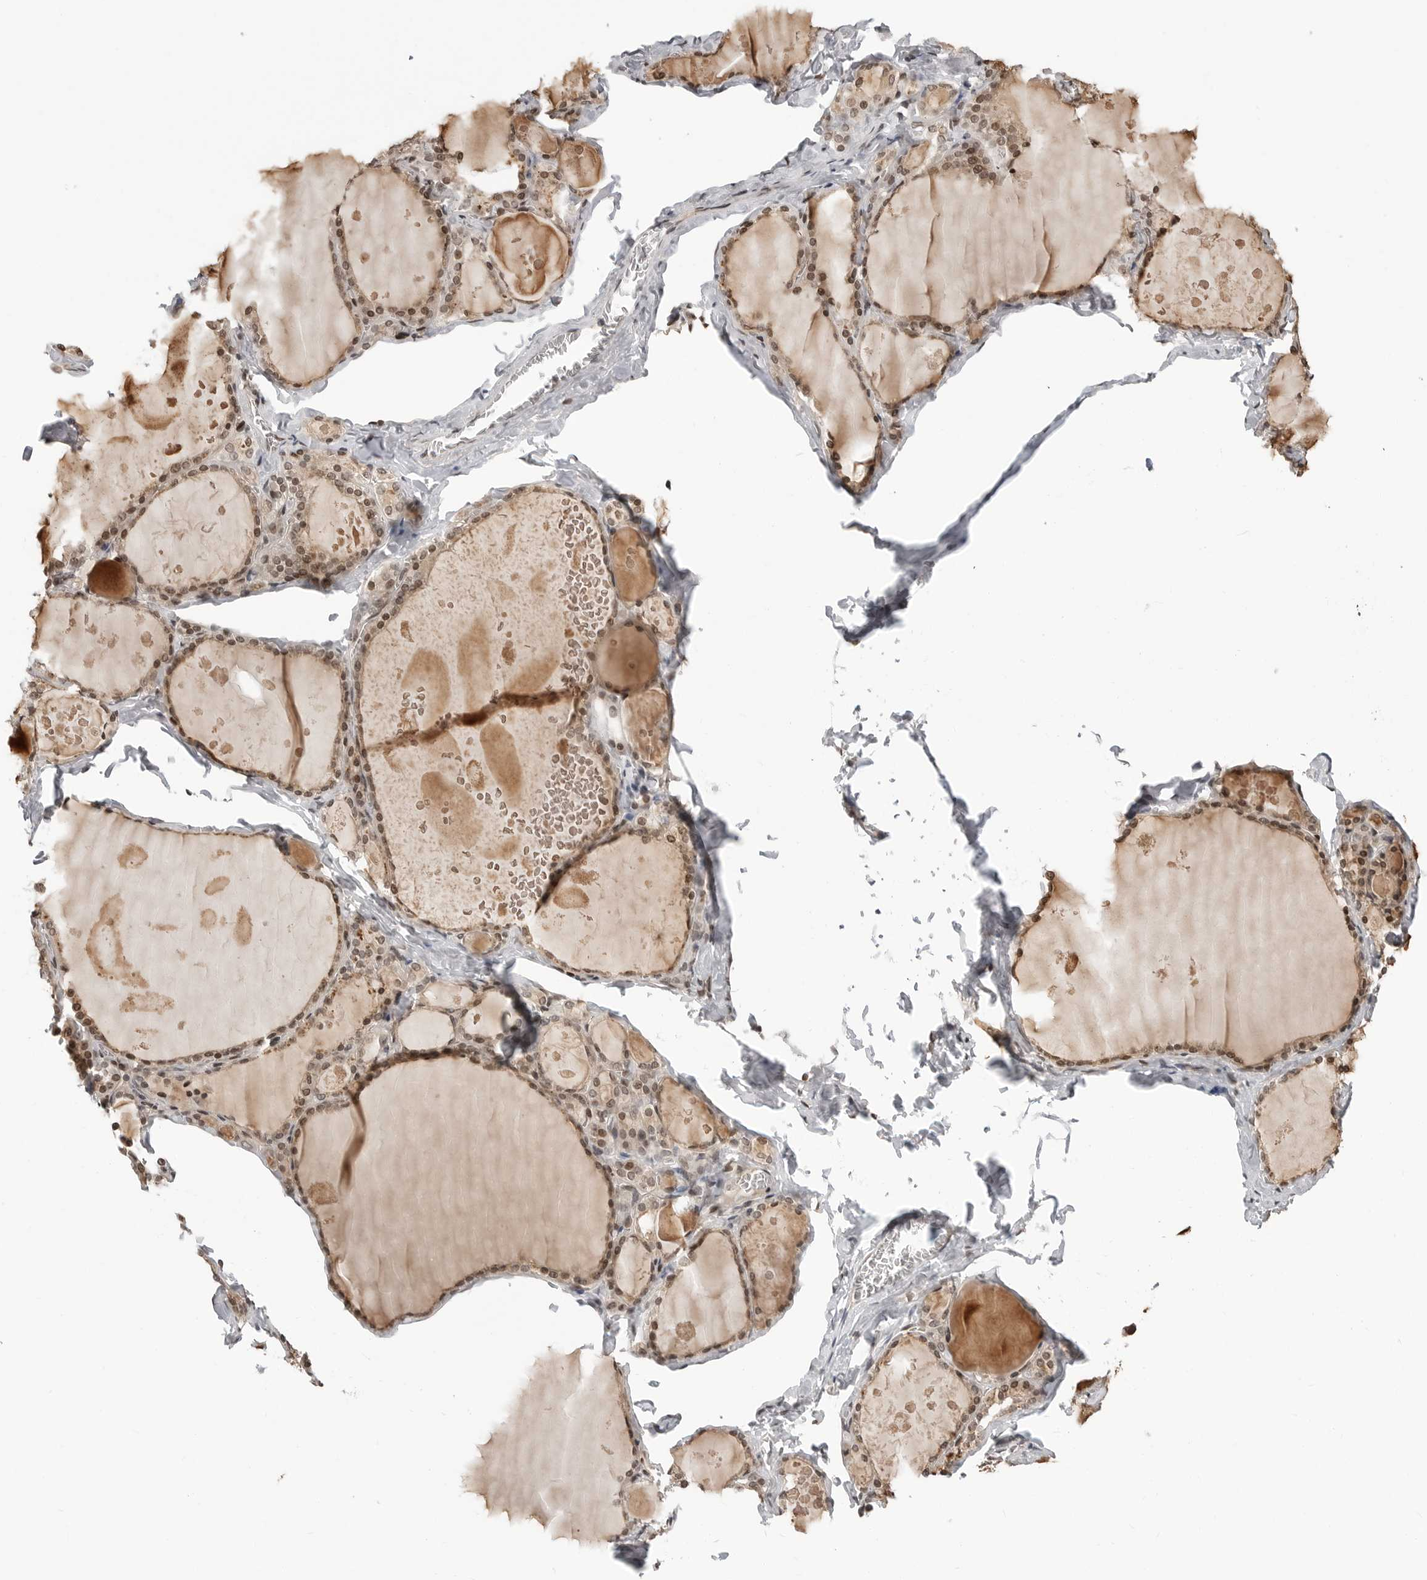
{"staining": {"intensity": "moderate", "quantity": ">75%", "location": "cytoplasmic/membranous,nuclear"}, "tissue": "thyroid gland", "cell_type": "Glandular cells", "image_type": "normal", "snomed": [{"axis": "morphology", "description": "Normal tissue, NOS"}, {"axis": "topography", "description": "Thyroid gland"}], "caption": "Immunohistochemistry (IHC) of unremarkable thyroid gland shows medium levels of moderate cytoplasmic/membranous,nuclear positivity in about >75% of glandular cells. Immunohistochemistry (IHC) stains the protein of interest in brown and the nuclei are stained blue.", "gene": "C8orf33", "patient": {"sex": "male", "age": 56}}